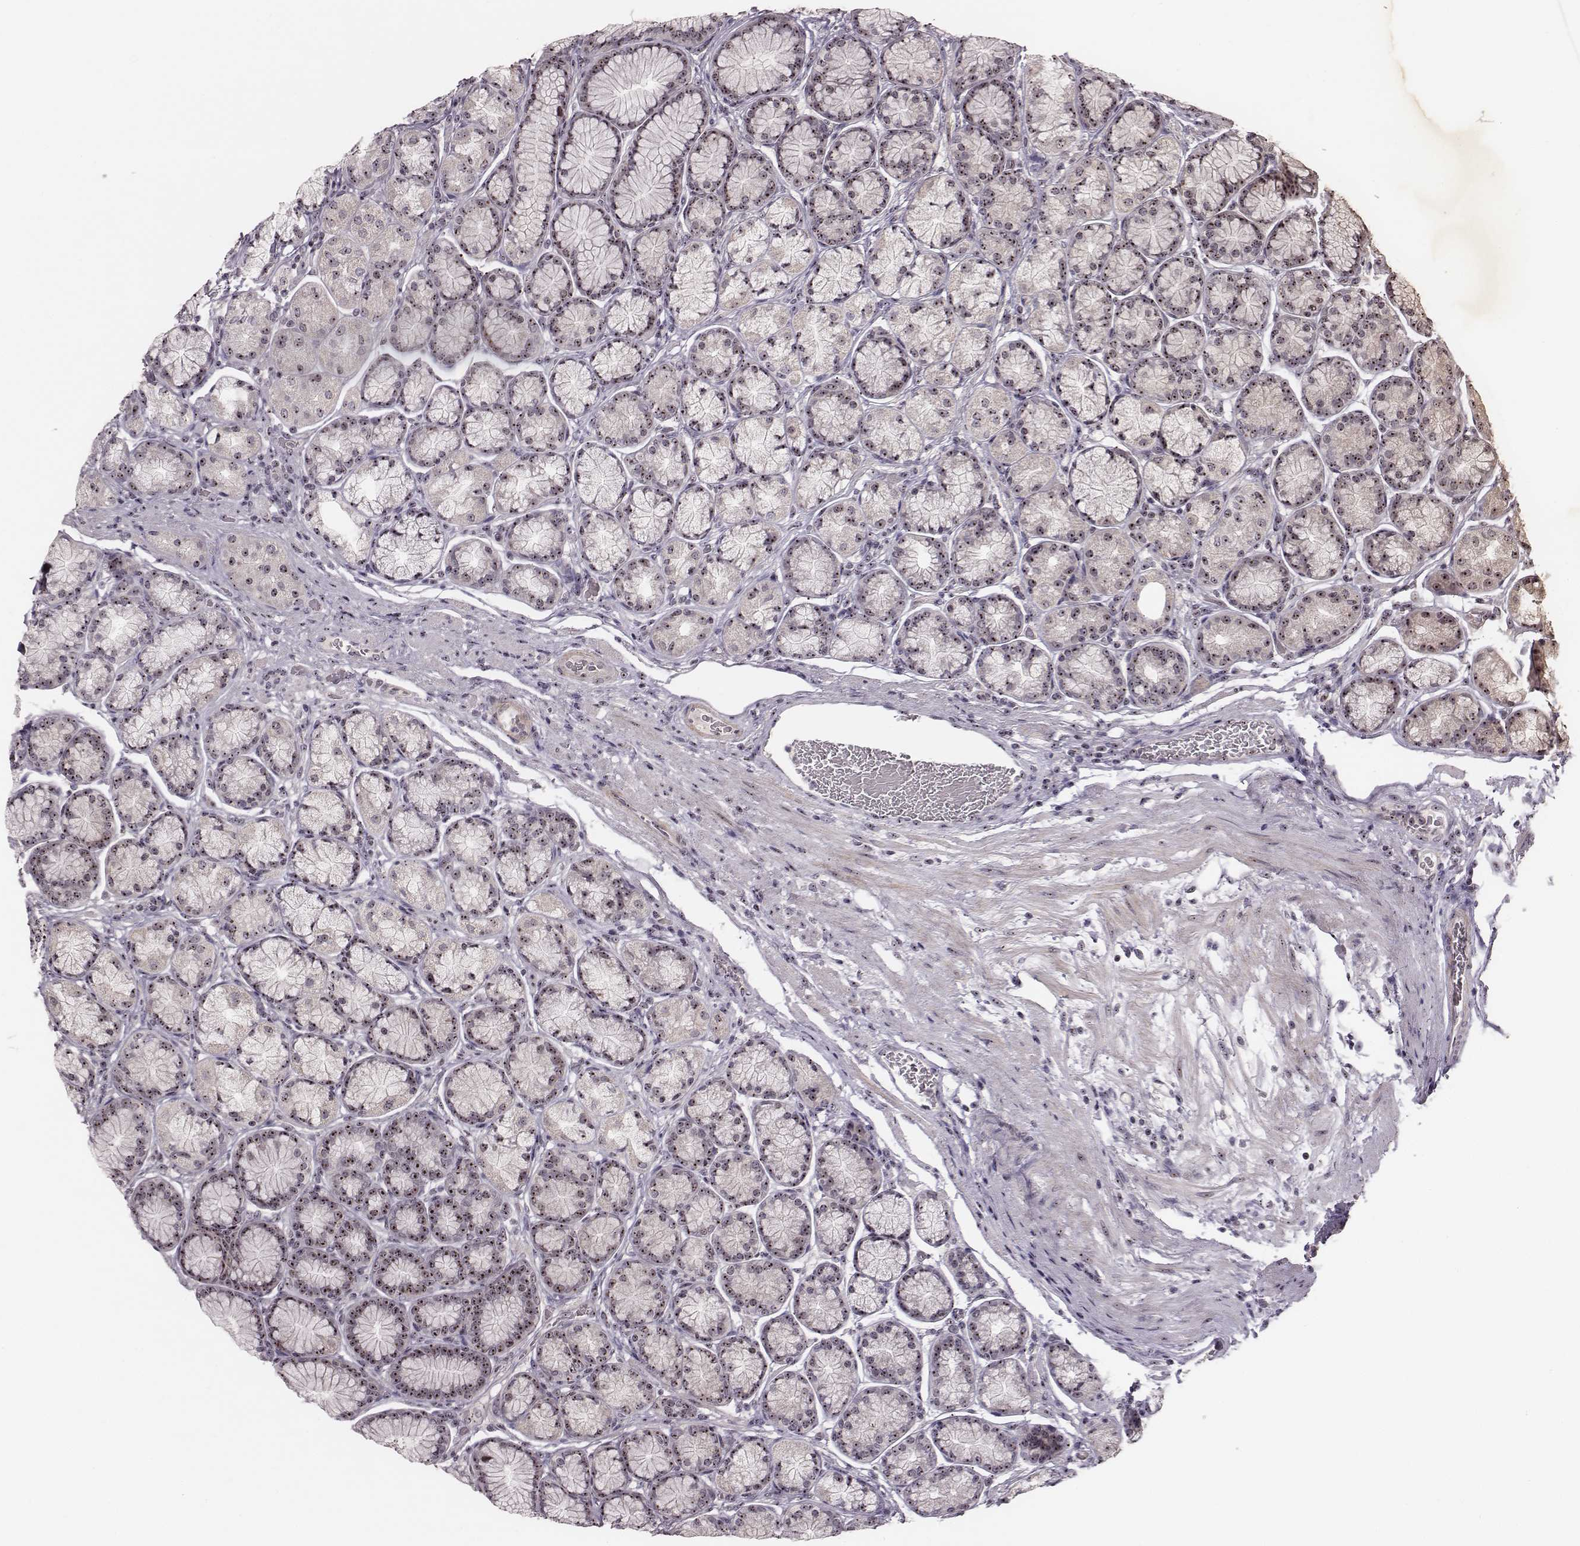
{"staining": {"intensity": "weak", "quantity": ">75%", "location": "nuclear"}, "tissue": "stomach", "cell_type": "Glandular cells", "image_type": "normal", "snomed": [{"axis": "morphology", "description": "Normal tissue, NOS"}, {"axis": "morphology", "description": "Adenocarcinoma, NOS"}, {"axis": "morphology", "description": "Adenocarcinoma, High grade"}, {"axis": "topography", "description": "Stomach, upper"}, {"axis": "topography", "description": "Stomach"}], "caption": "A histopathology image of stomach stained for a protein demonstrates weak nuclear brown staining in glandular cells. (DAB = brown stain, brightfield microscopy at high magnification).", "gene": "NOP56", "patient": {"sex": "female", "age": 65}}